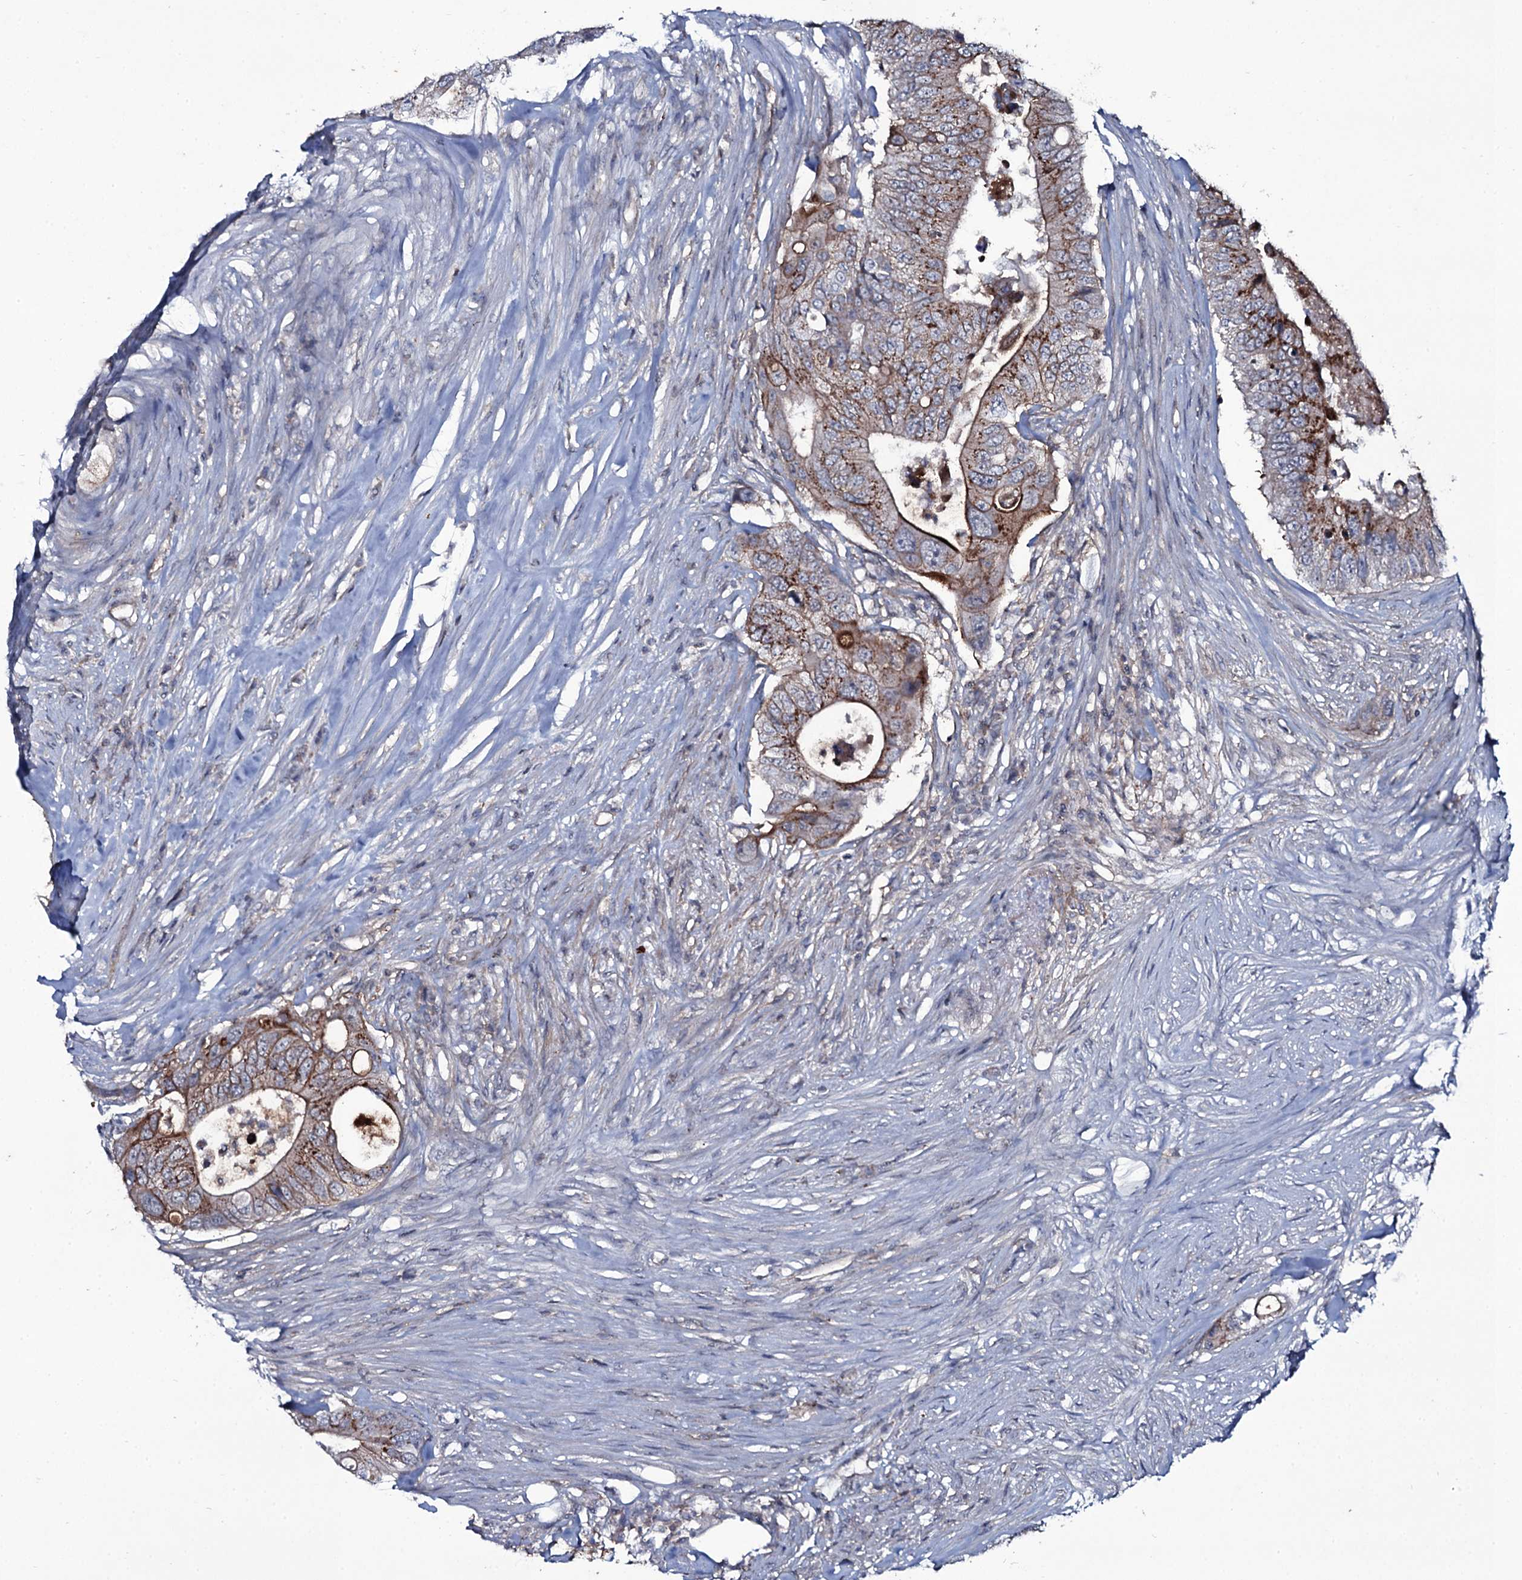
{"staining": {"intensity": "strong", "quantity": ">75%", "location": "cytoplasmic/membranous"}, "tissue": "colorectal cancer", "cell_type": "Tumor cells", "image_type": "cancer", "snomed": [{"axis": "morphology", "description": "Adenocarcinoma, NOS"}, {"axis": "topography", "description": "Colon"}], "caption": "Immunohistochemical staining of adenocarcinoma (colorectal) shows high levels of strong cytoplasmic/membranous protein positivity in about >75% of tumor cells. Using DAB (3,3'-diaminobenzidine) (brown) and hematoxylin (blue) stains, captured at high magnification using brightfield microscopy.", "gene": "SNAP23", "patient": {"sex": "male", "age": 71}}